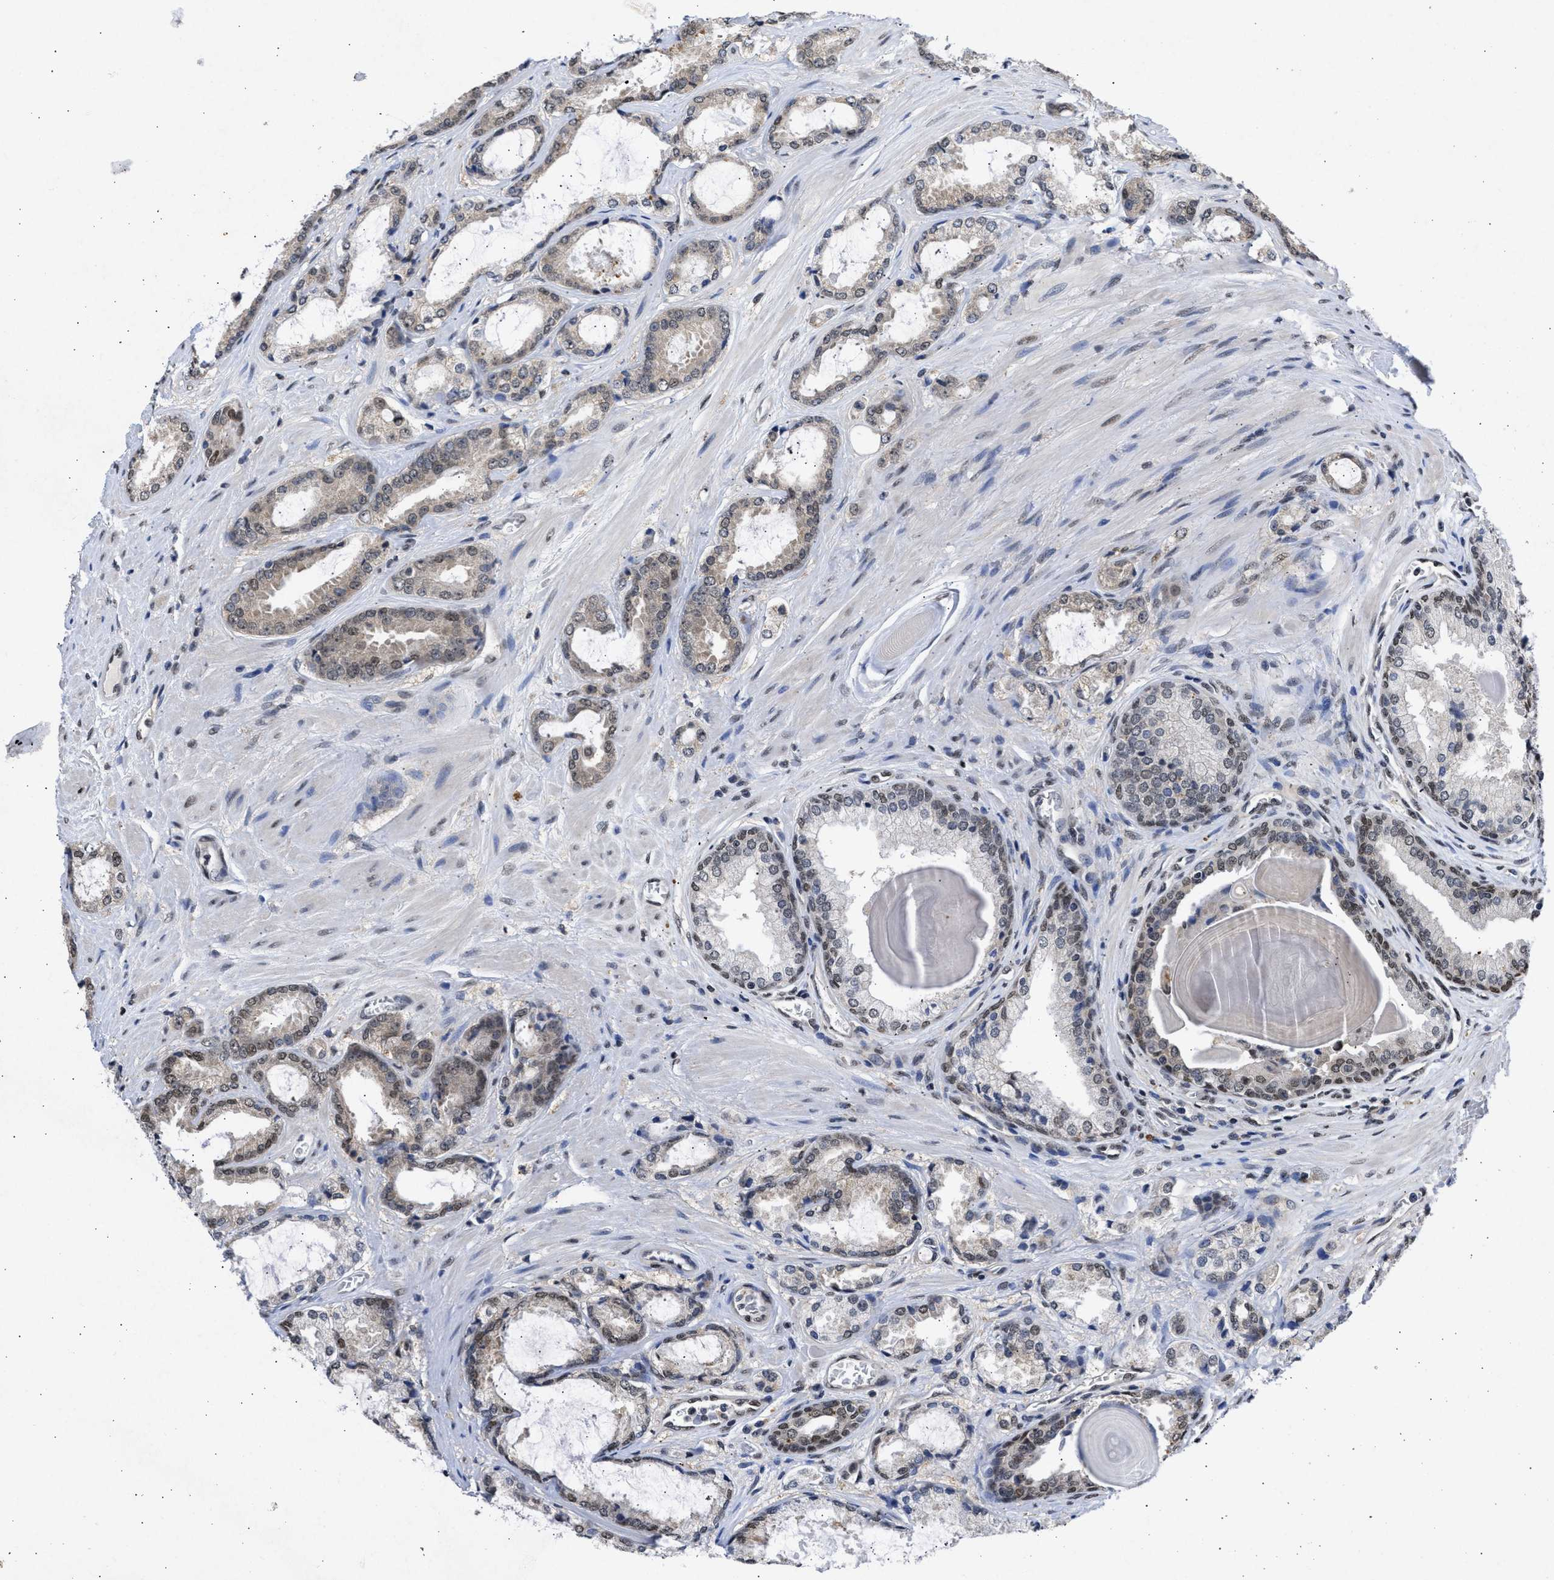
{"staining": {"intensity": "weak", "quantity": "25%-75%", "location": "nuclear"}, "tissue": "prostate cancer", "cell_type": "Tumor cells", "image_type": "cancer", "snomed": [{"axis": "morphology", "description": "Adenocarcinoma, High grade"}, {"axis": "topography", "description": "Prostate"}], "caption": "Immunohistochemical staining of human adenocarcinoma (high-grade) (prostate) shows weak nuclear protein positivity in approximately 25%-75% of tumor cells.", "gene": "NUP35", "patient": {"sex": "male", "age": 65}}